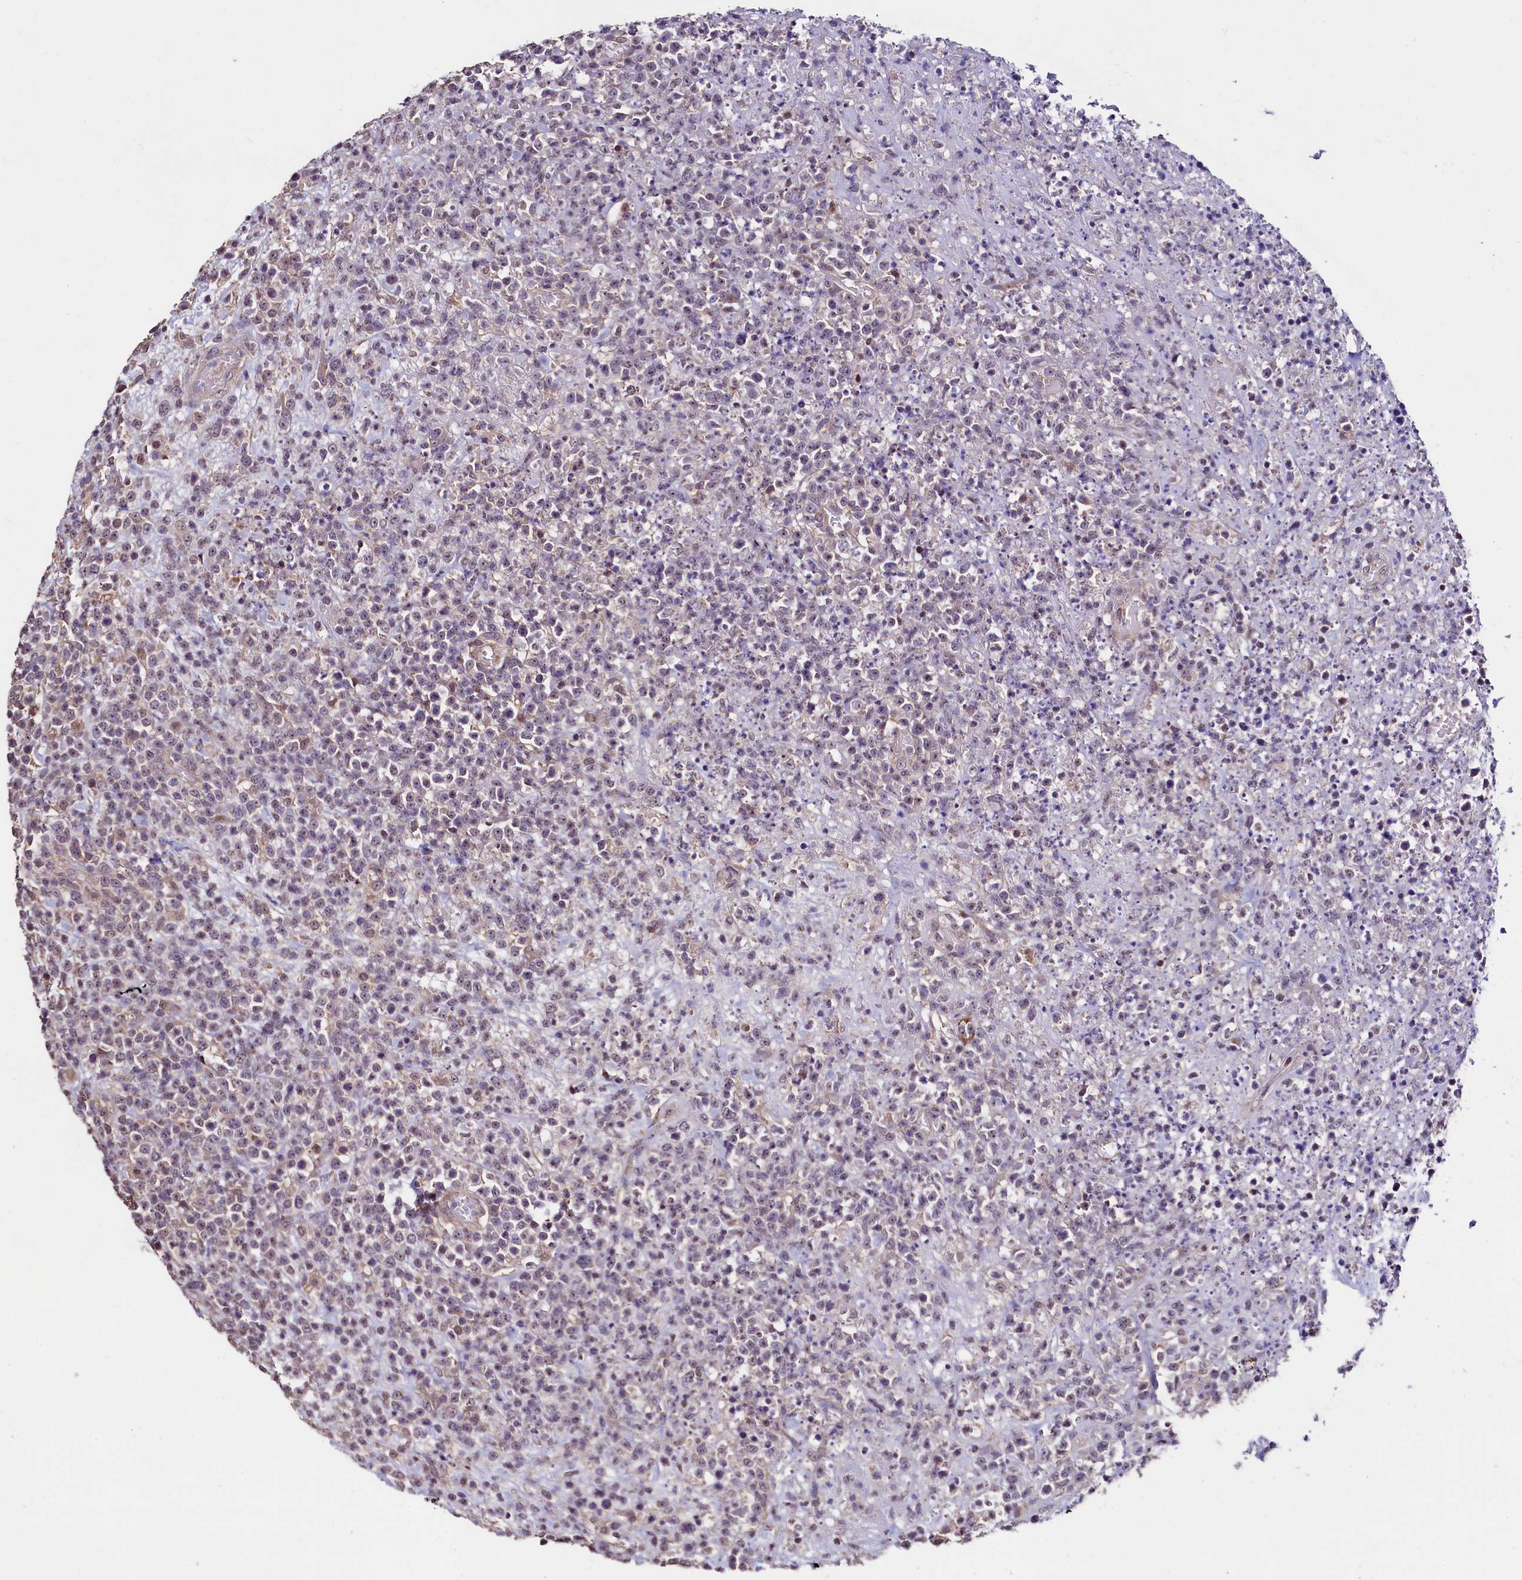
{"staining": {"intensity": "weak", "quantity": "<25%", "location": "nuclear"}, "tissue": "lymphoma", "cell_type": "Tumor cells", "image_type": "cancer", "snomed": [{"axis": "morphology", "description": "Malignant lymphoma, non-Hodgkin's type, High grade"}, {"axis": "topography", "description": "Colon"}], "caption": "An immunohistochemistry (IHC) photomicrograph of lymphoma is shown. There is no staining in tumor cells of lymphoma. (Stains: DAB immunohistochemistry with hematoxylin counter stain, Microscopy: brightfield microscopy at high magnification).", "gene": "PALM", "patient": {"sex": "female", "age": 53}}